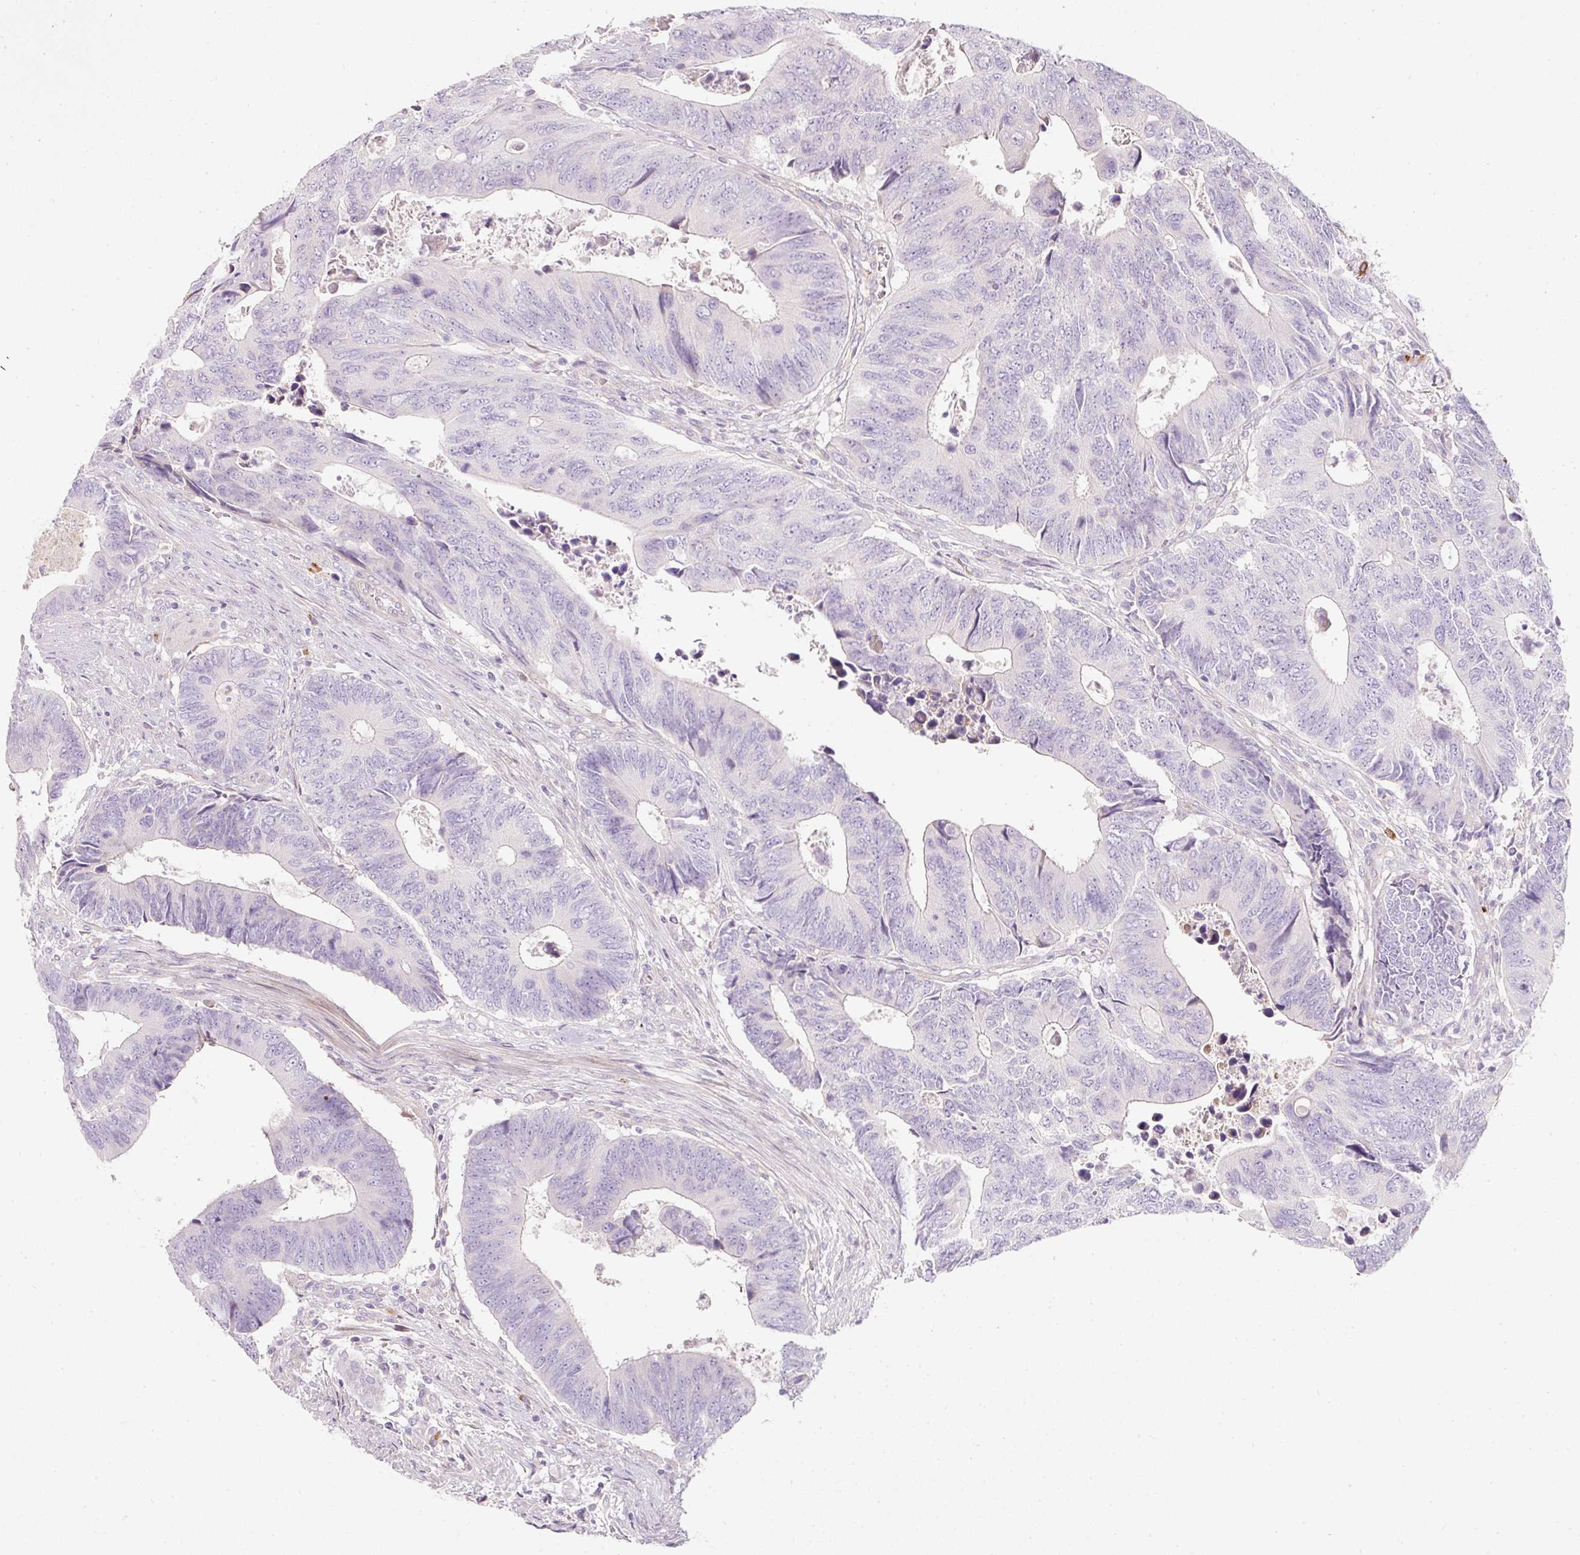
{"staining": {"intensity": "negative", "quantity": "none", "location": "none"}, "tissue": "colorectal cancer", "cell_type": "Tumor cells", "image_type": "cancer", "snomed": [{"axis": "morphology", "description": "Adenocarcinoma, NOS"}, {"axis": "topography", "description": "Colon"}], "caption": "Tumor cells show no significant protein positivity in colorectal cancer. Nuclei are stained in blue.", "gene": "NBPF11", "patient": {"sex": "male", "age": 87}}